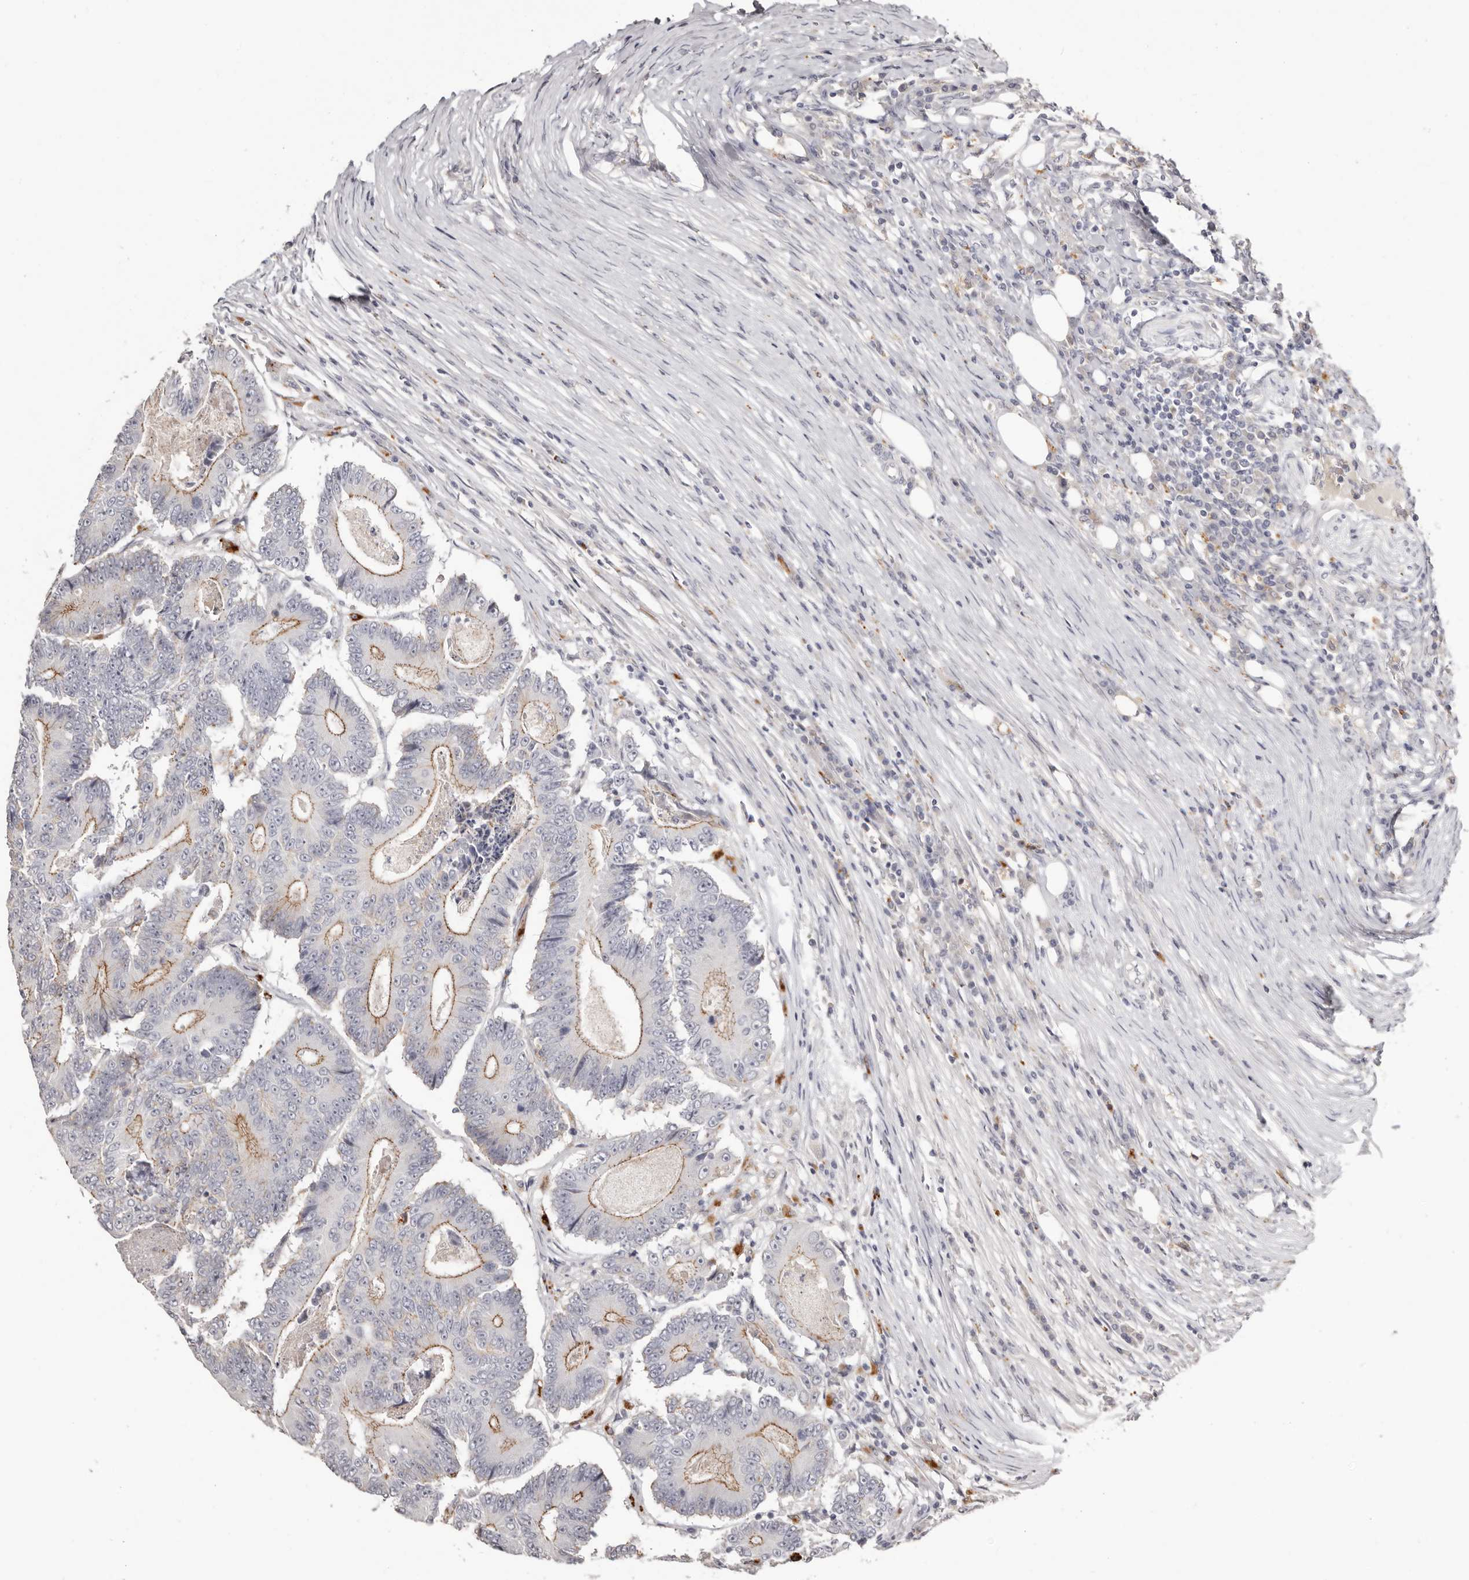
{"staining": {"intensity": "moderate", "quantity": "25%-75%", "location": "cytoplasmic/membranous"}, "tissue": "colorectal cancer", "cell_type": "Tumor cells", "image_type": "cancer", "snomed": [{"axis": "morphology", "description": "Adenocarcinoma, NOS"}, {"axis": "topography", "description": "Colon"}], "caption": "An image of colorectal adenocarcinoma stained for a protein reveals moderate cytoplasmic/membranous brown staining in tumor cells. (IHC, brightfield microscopy, high magnification).", "gene": "PCDHB6", "patient": {"sex": "male", "age": 83}}